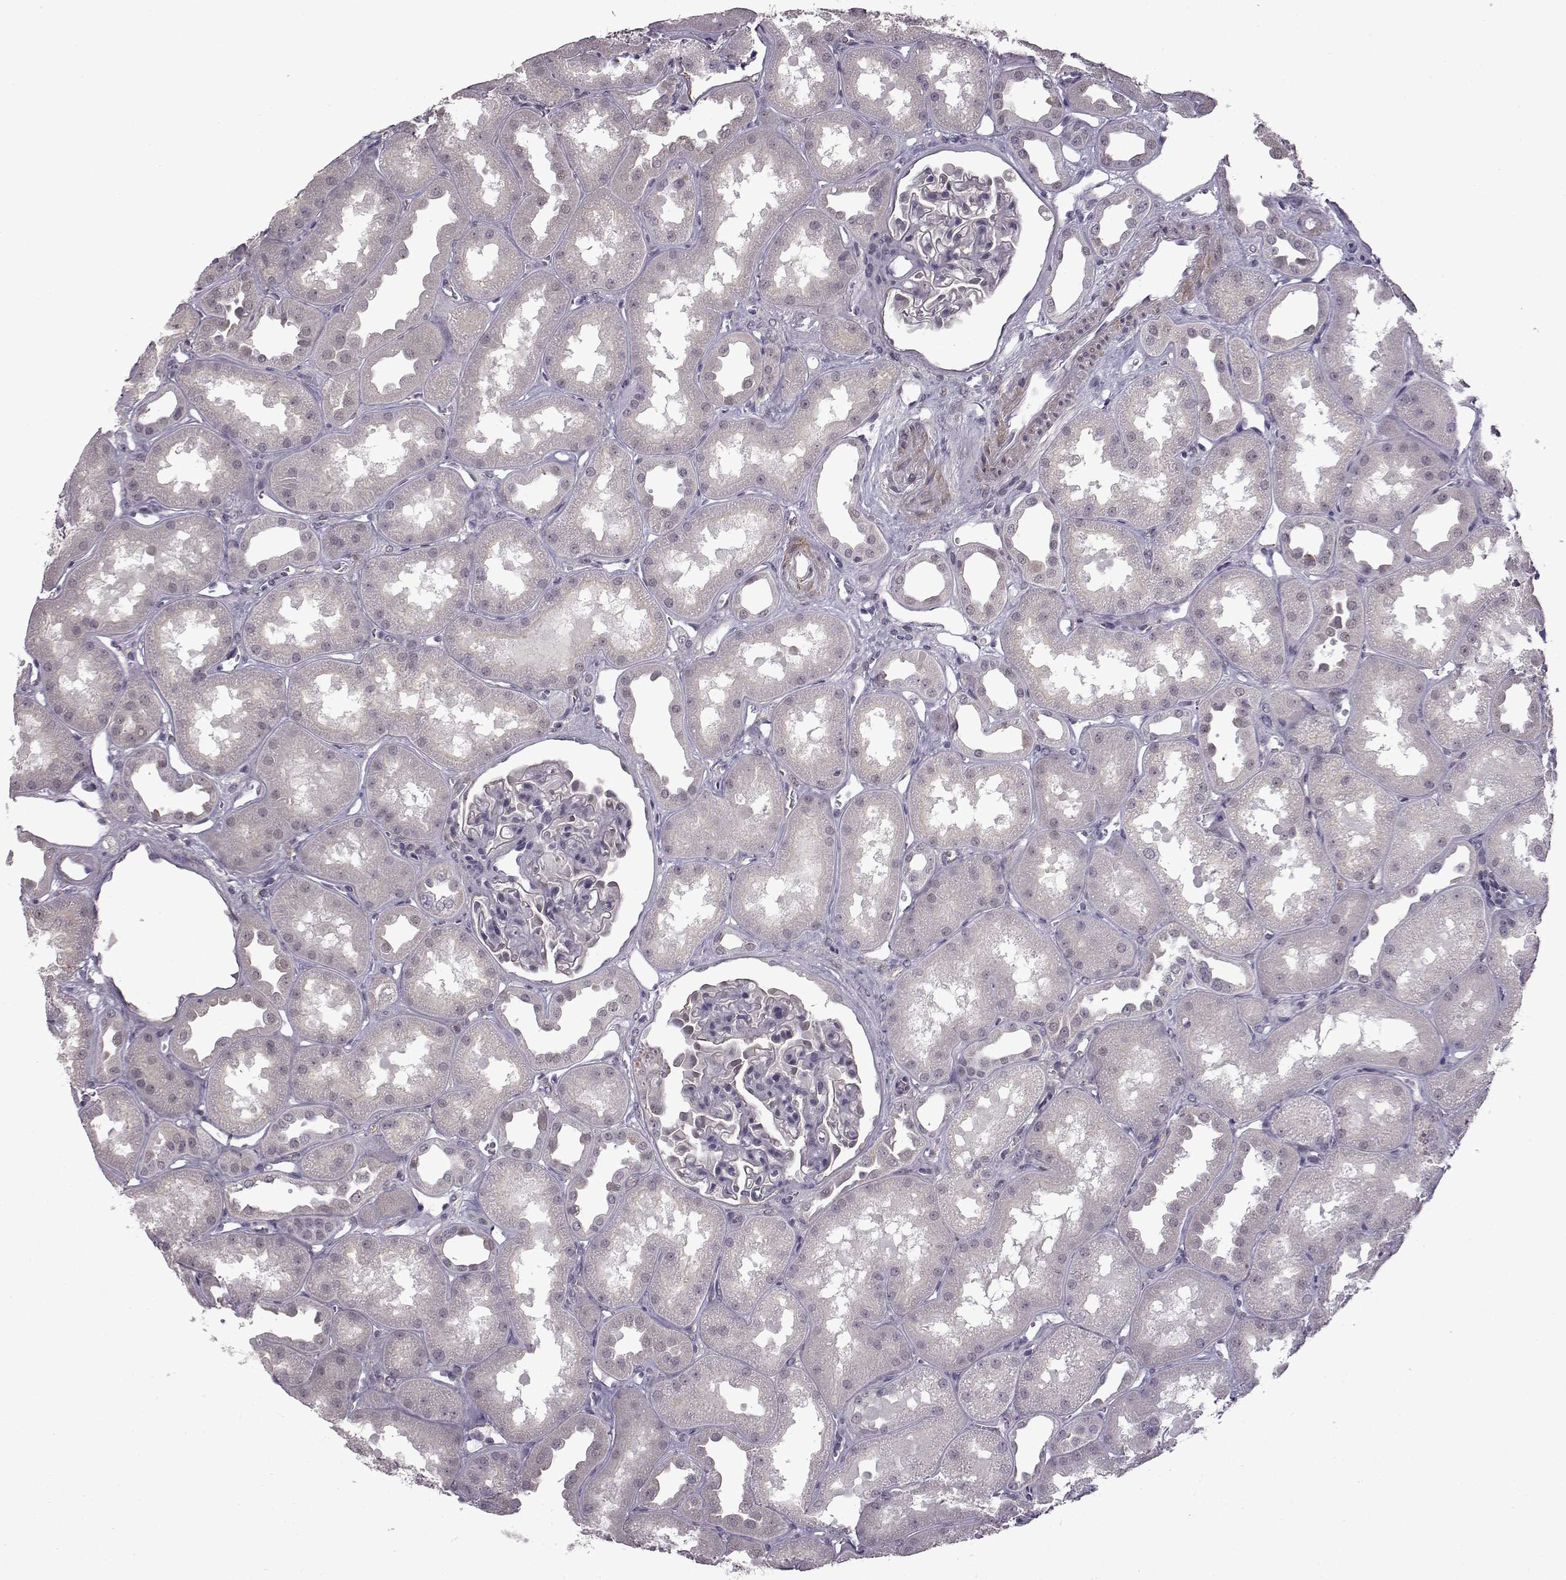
{"staining": {"intensity": "negative", "quantity": "none", "location": "none"}, "tissue": "kidney", "cell_type": "Cells in glomeruli", "image_type": "normal", "snomed": [{"axis": "morphology", "description": "Normal tissue, NOS"}, {"axis": "topography", "description": "Kidney"}], "caption": "Cells in glomeruli are negative for brown protein staining in normal kidney. (Brightfield microscopy of DAB (3,3'-diaminobenzidine) immunohistochemistry (IHC) at high magnification).", "gene": "SYNPO2", "patient": {"sex": "male", "age": 61}}